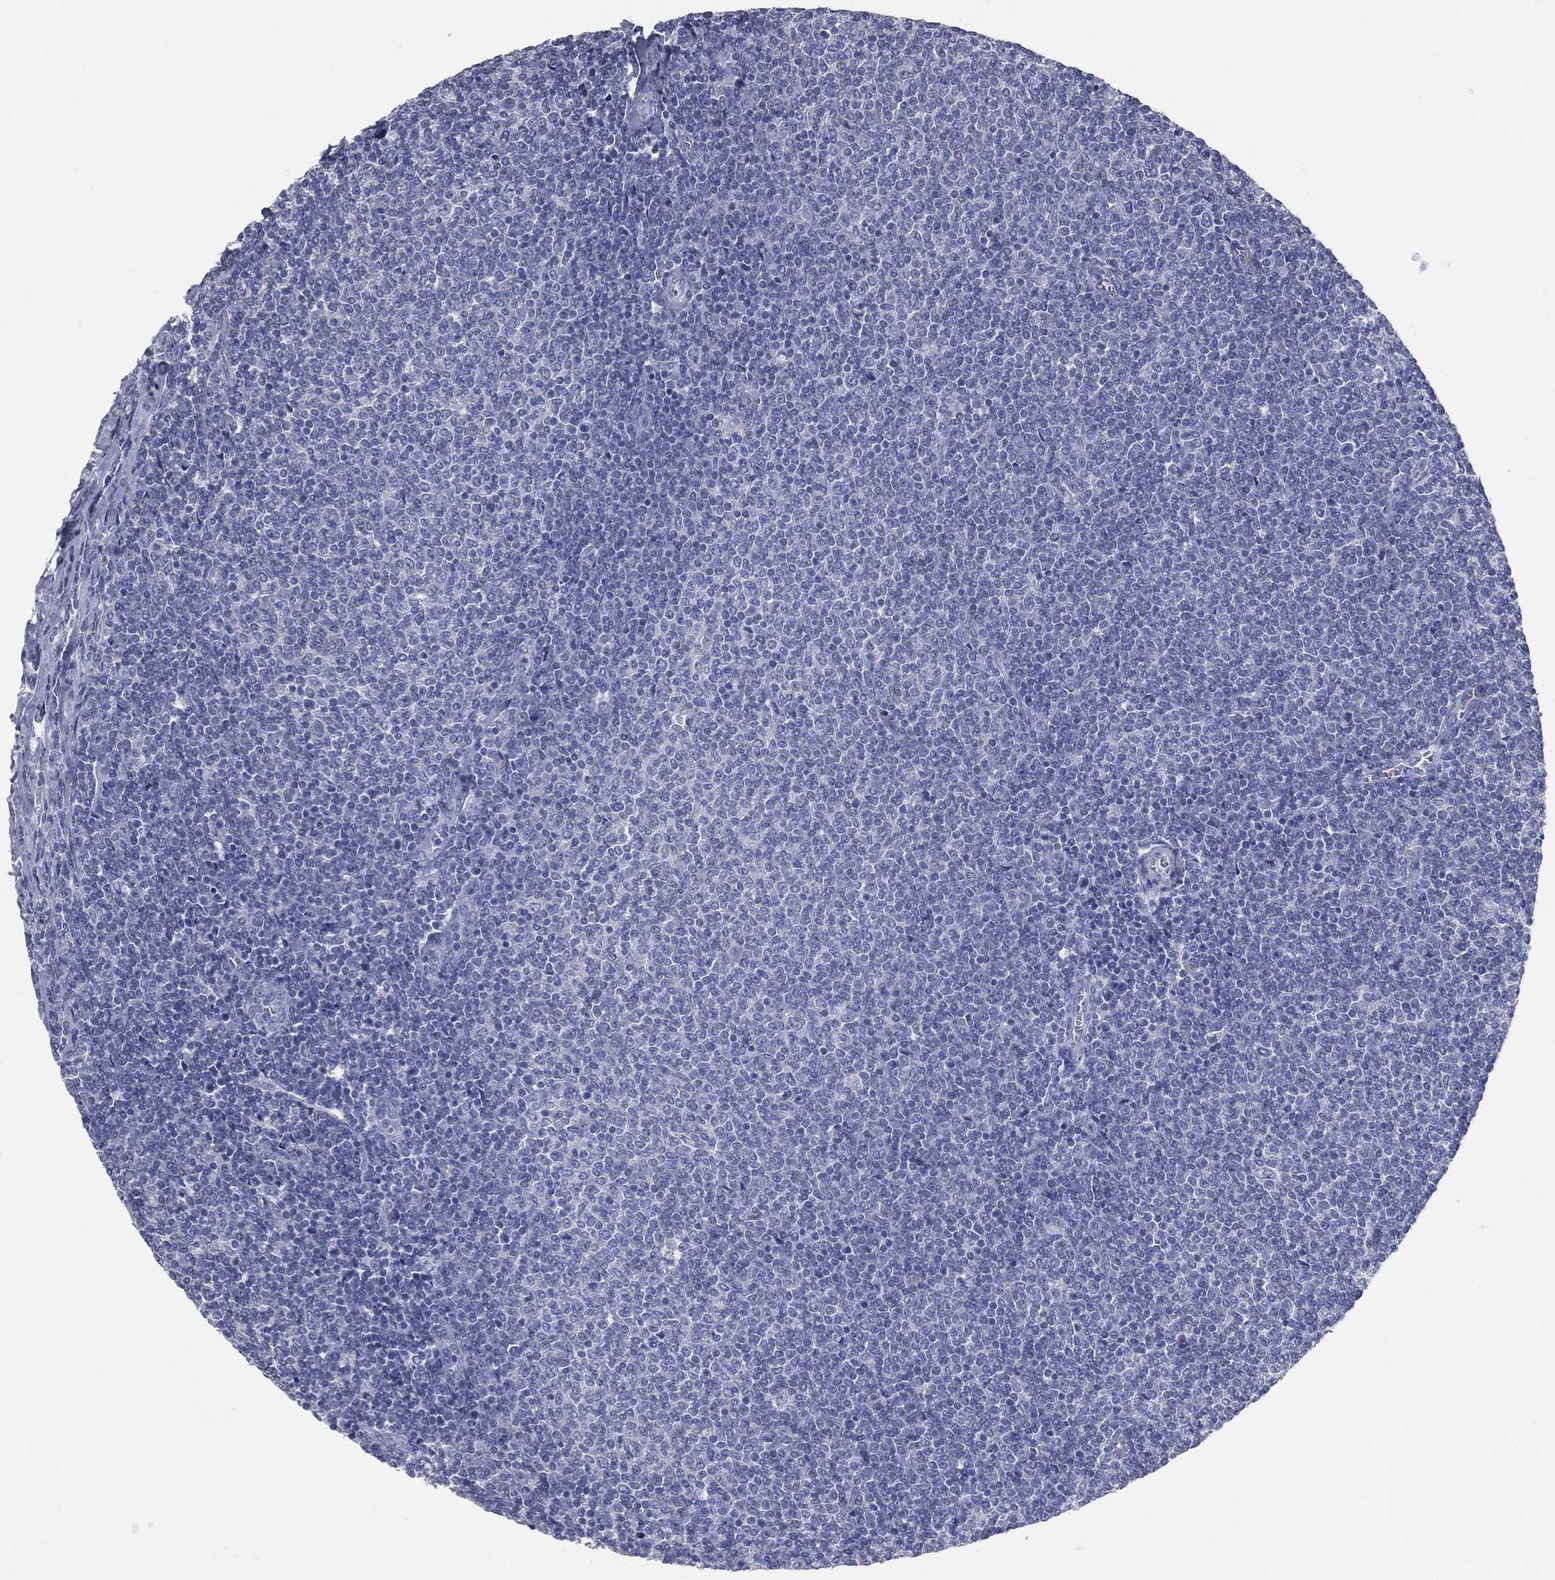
{"staining": {"intensity": "negative", "quantity": "none", "location": "none"}, "tissue": "lymphoma", "cell_type": "Tumor cells", "image_type": "cancer", "snomed": [{"axis": "morphology", "description": "Malignant lymphoma, non-Hodgkin's type, Low grade"}, {"axis": "topography", "description": "Lymph node"}], "caption": "Immunohistochemical staining of human lymphoma shows no significant staining in tumor cells. (Stains: DAB immunohistochemistry (IHC) with hematoxylin counter stain, Microscopy: brightfield microscopy at high magnification).", "gene": "TFPI2", "patient": {"sex": "male", "age": 52}}